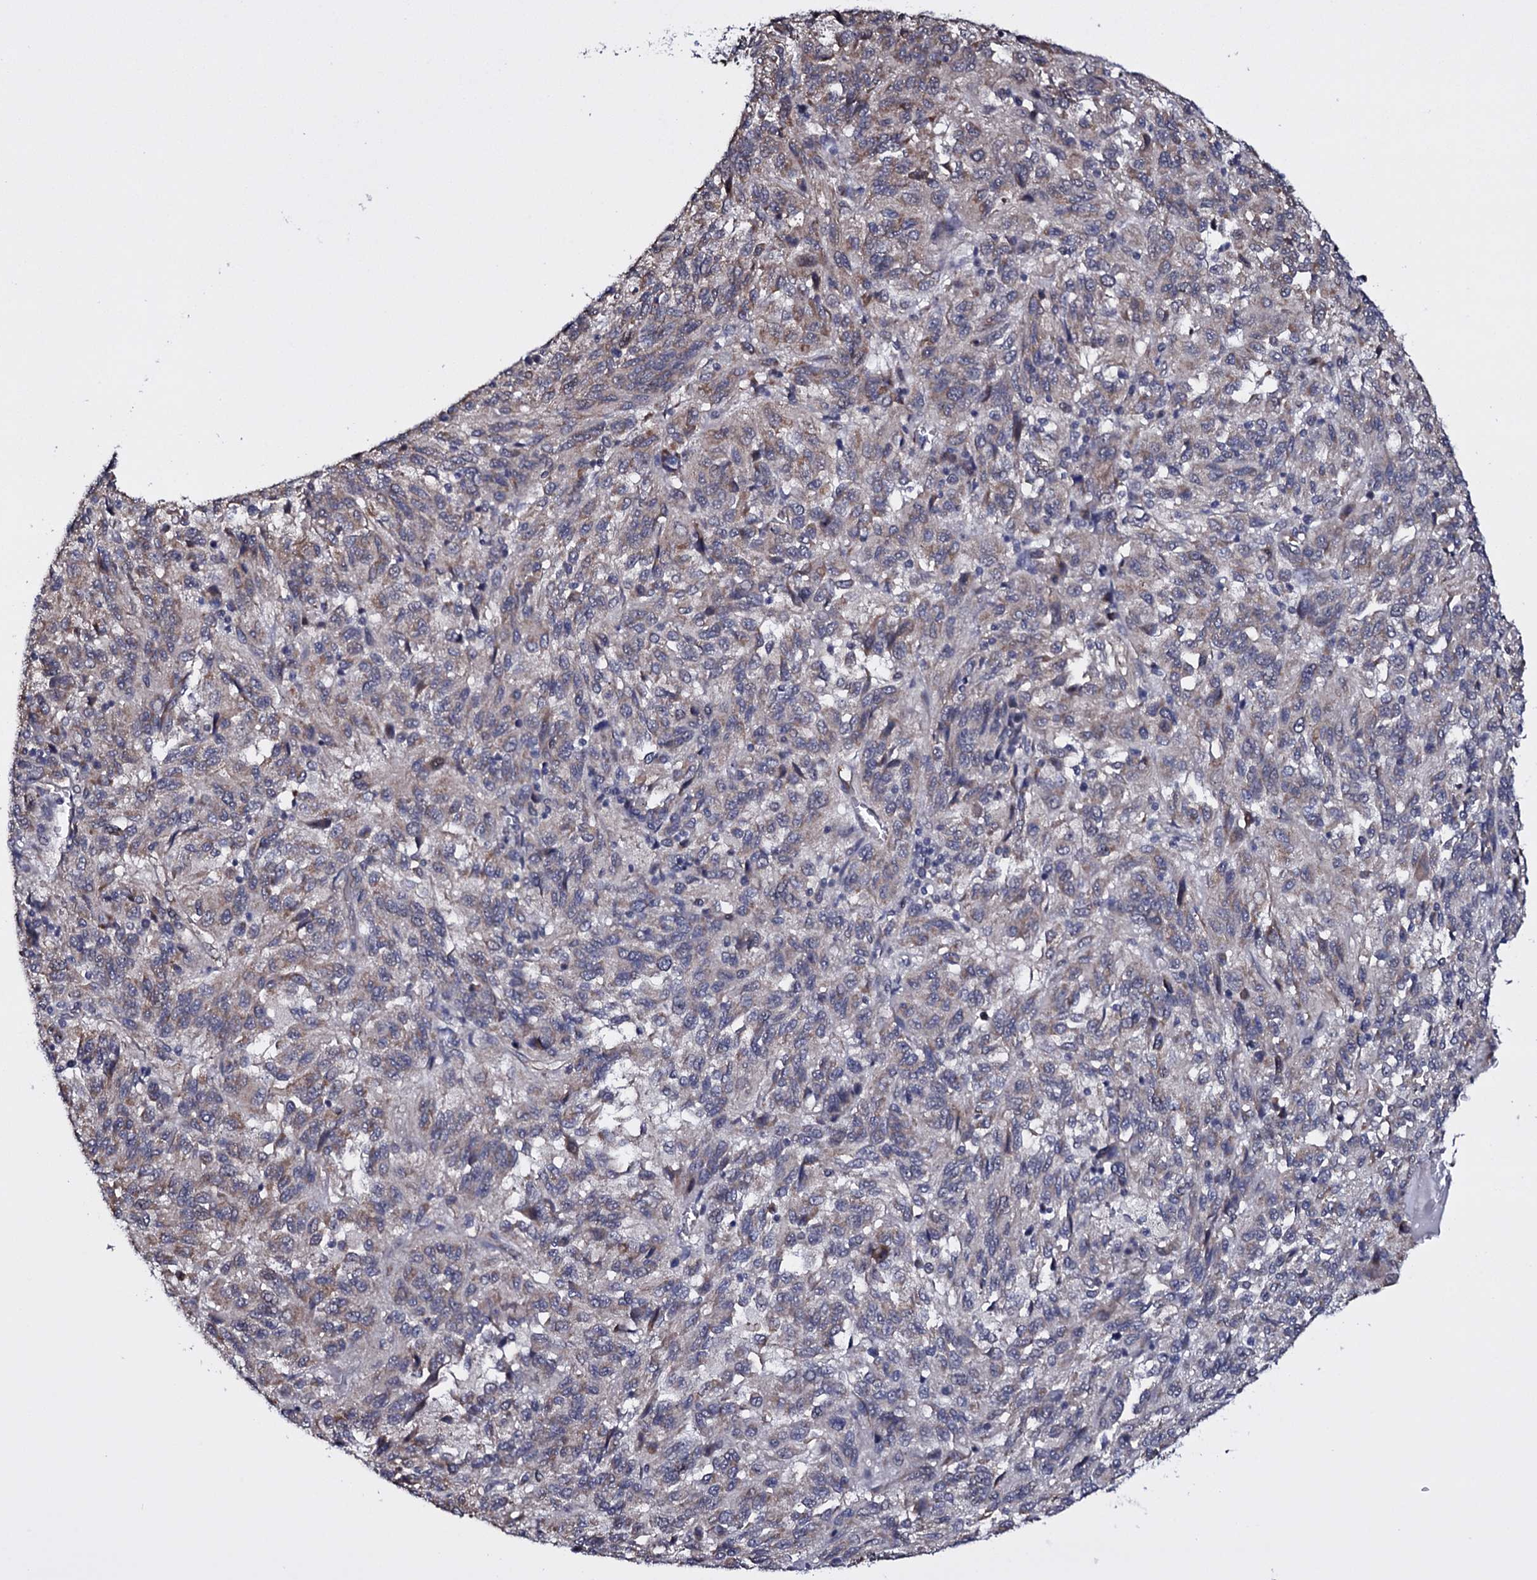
{"staining": {"intensity": "weak", "quantity": "25%-75%", "location": "cytoplasmic/membranous"}, "tissue": "melanoma", "cell_type": "Tumor cells", "image_type": "cancer", "snomed": [{"axis": "morphology", "description": "Malignant melanoma, Metastatic site"}, {"axis": "topography", "description": "Lung"}], "caption": "Melanoma stained with DAB (3,3'-diaminobenzidine) immunohistochemistry (IHC) reveals low levels of weak cytoplasmic/membranous expression in about 25%-75% of tumor cells.", "gene": "GAREM1", "patient": {"sex": "male", "age": 64}}